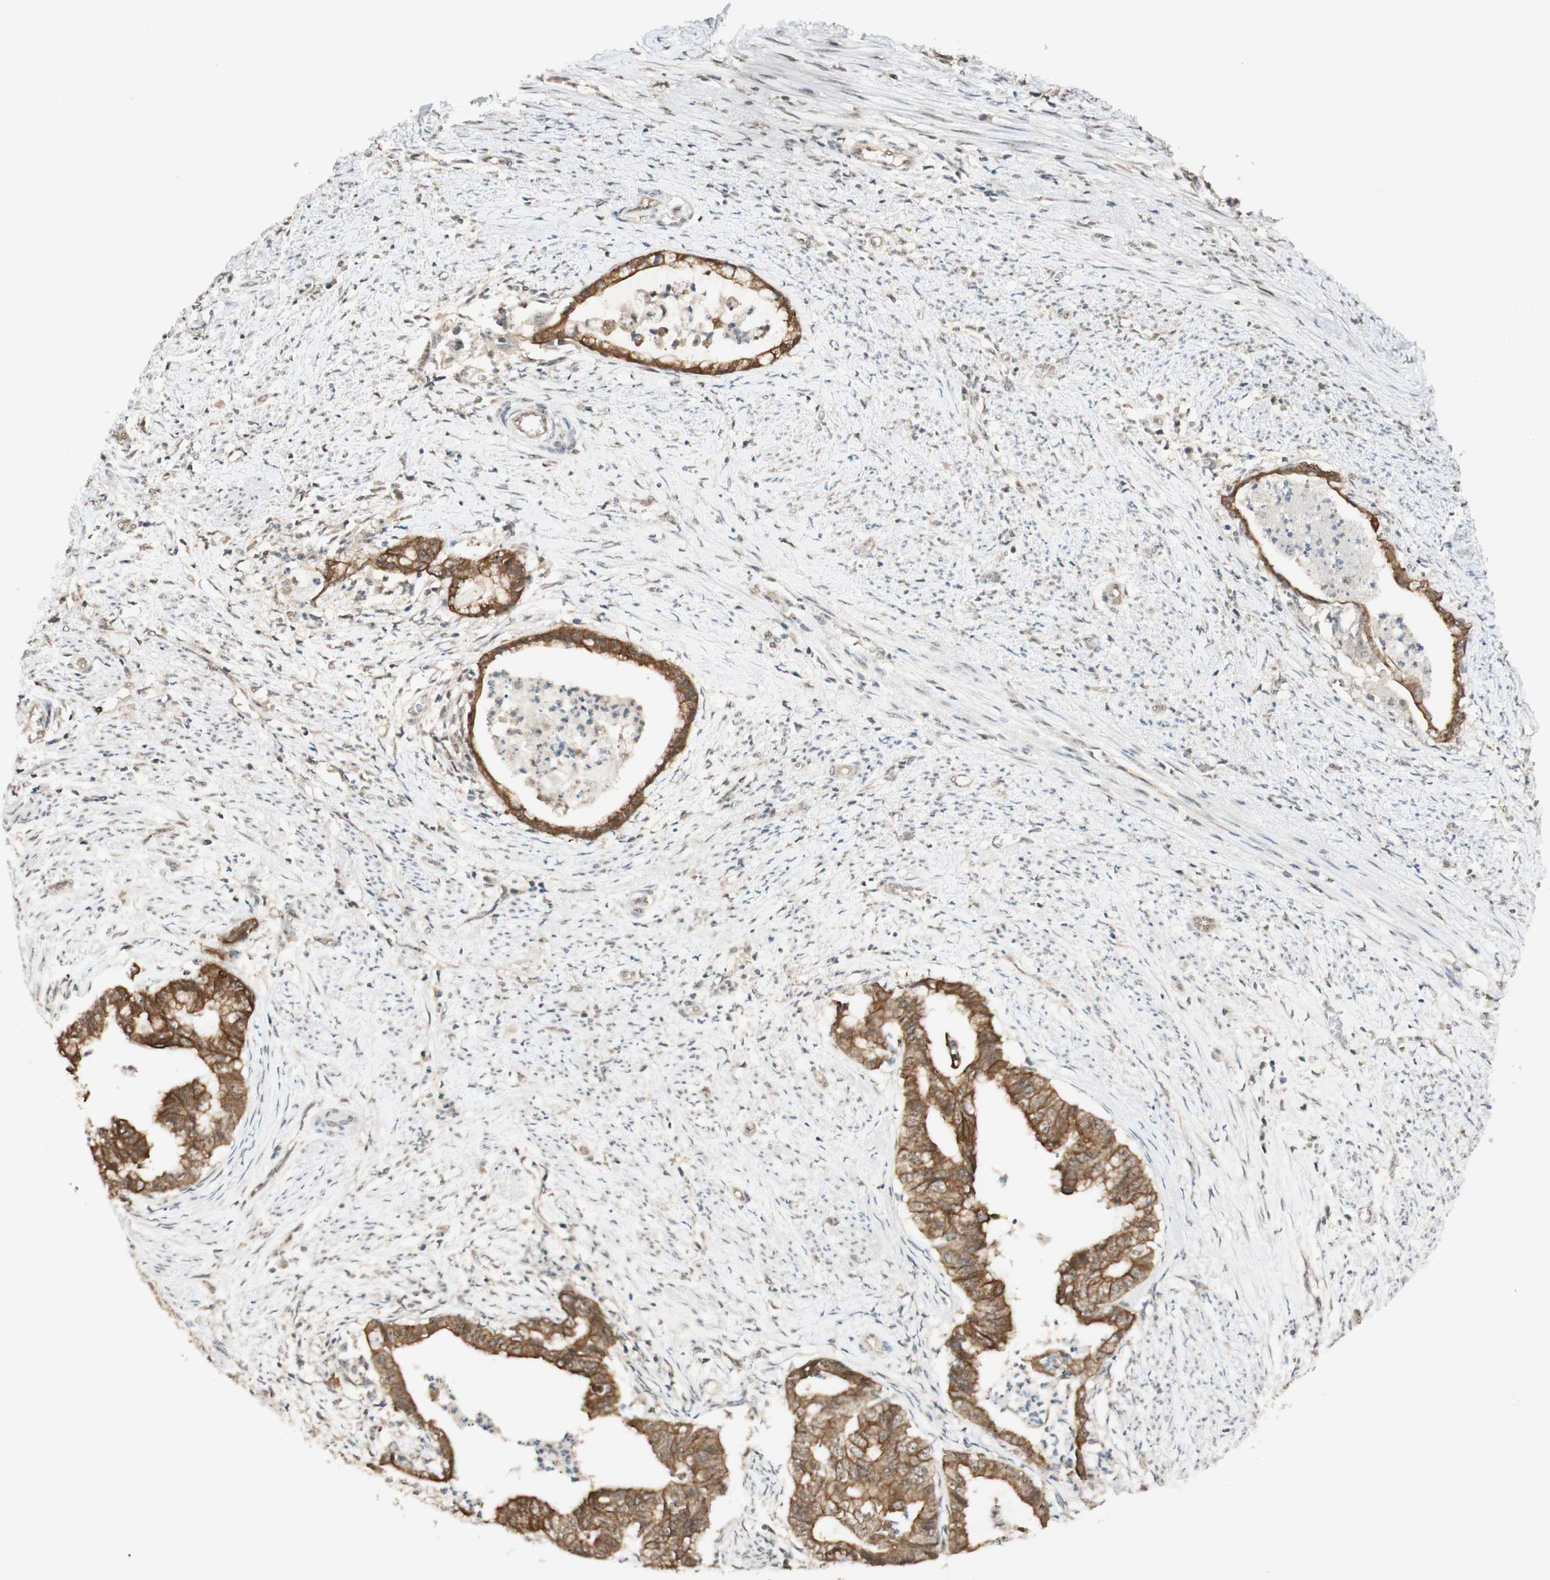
{"staining": {"intensity": "moderate", "quantity": ">75%", "location": "cytoplasmic/membranous"}, "tissue": "endometrial cancer", "cell_type": "Tumor cells", "image_type": "cancer", "snomed": [{"axis": "morphology", "description": "Necrosis, NOS"}, {"axis": "morphology", "description": "Adenocarcinoma, NOS"}, {"axis": "topography", "description": "Endometrium"}], "caption": "The micrograph shows a brown stain indicating the presence of a protein in the cytoplasmic/membranous of tumor cells in endometrial adenocarcinoma. Using DAB (brown) and hematoxylin (blue) stains, captured at high magnification using brightfield microscopy.", "gene": "SPINT2", "patient": {"sex": "female", "age": 79}}